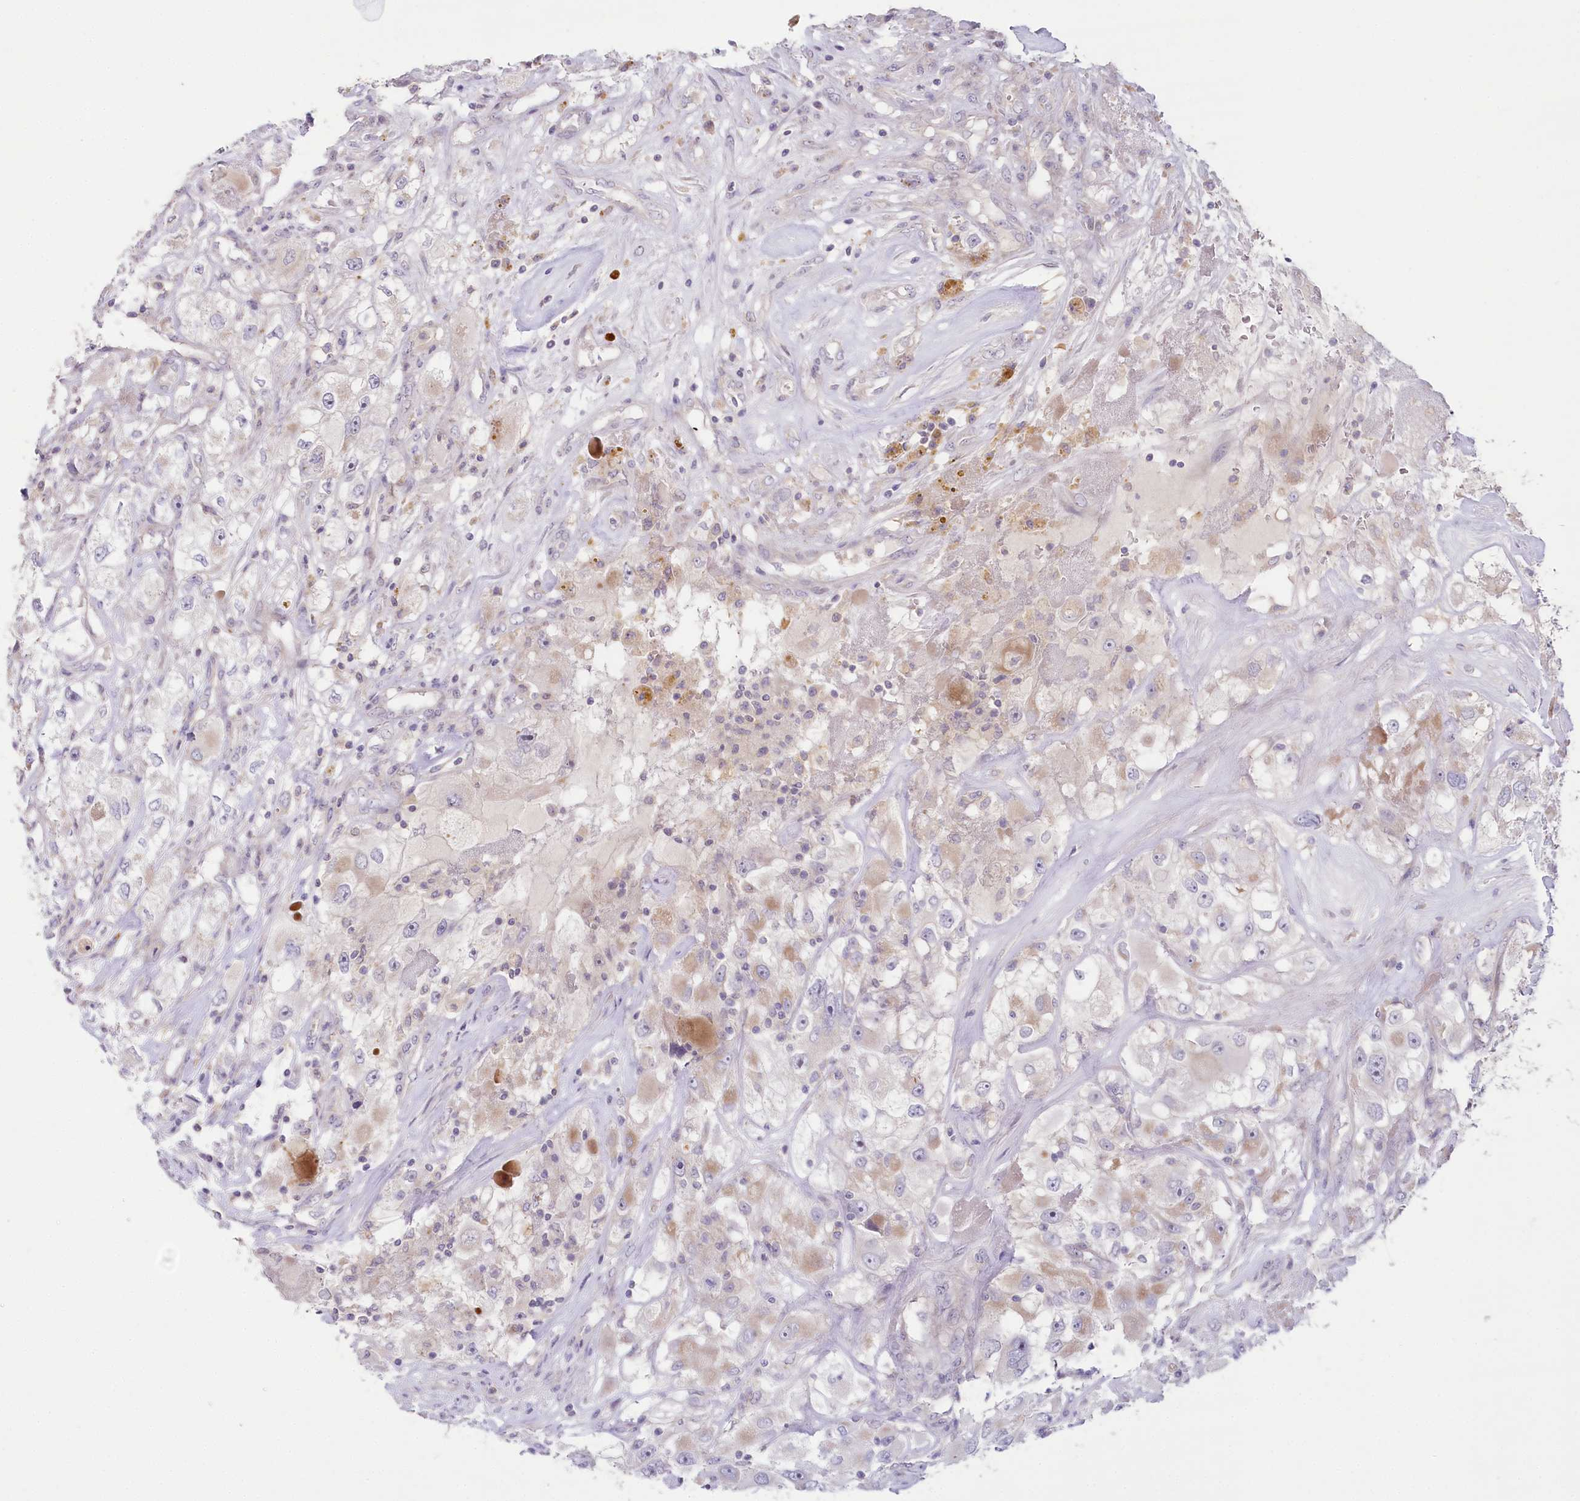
{"staining": {"intensity": "negative", "quantity": "none", "location": "none"}, "tissue": "renal cancer", "cell_type": "Tumor cells", "image_type": "cancer", "snomed": [{"axis": "morphology", "description": "Adenocarcinoma, NOS"}, {"axis": "topography", "description": "Kidney"}], "caption": "This is an immunohistochemistry micrograph of human renal adenocarcinoma. There is no expression in tumor cells.", "gene": "SLC6A11", "patient": {"sex": "female", "age": 52}}